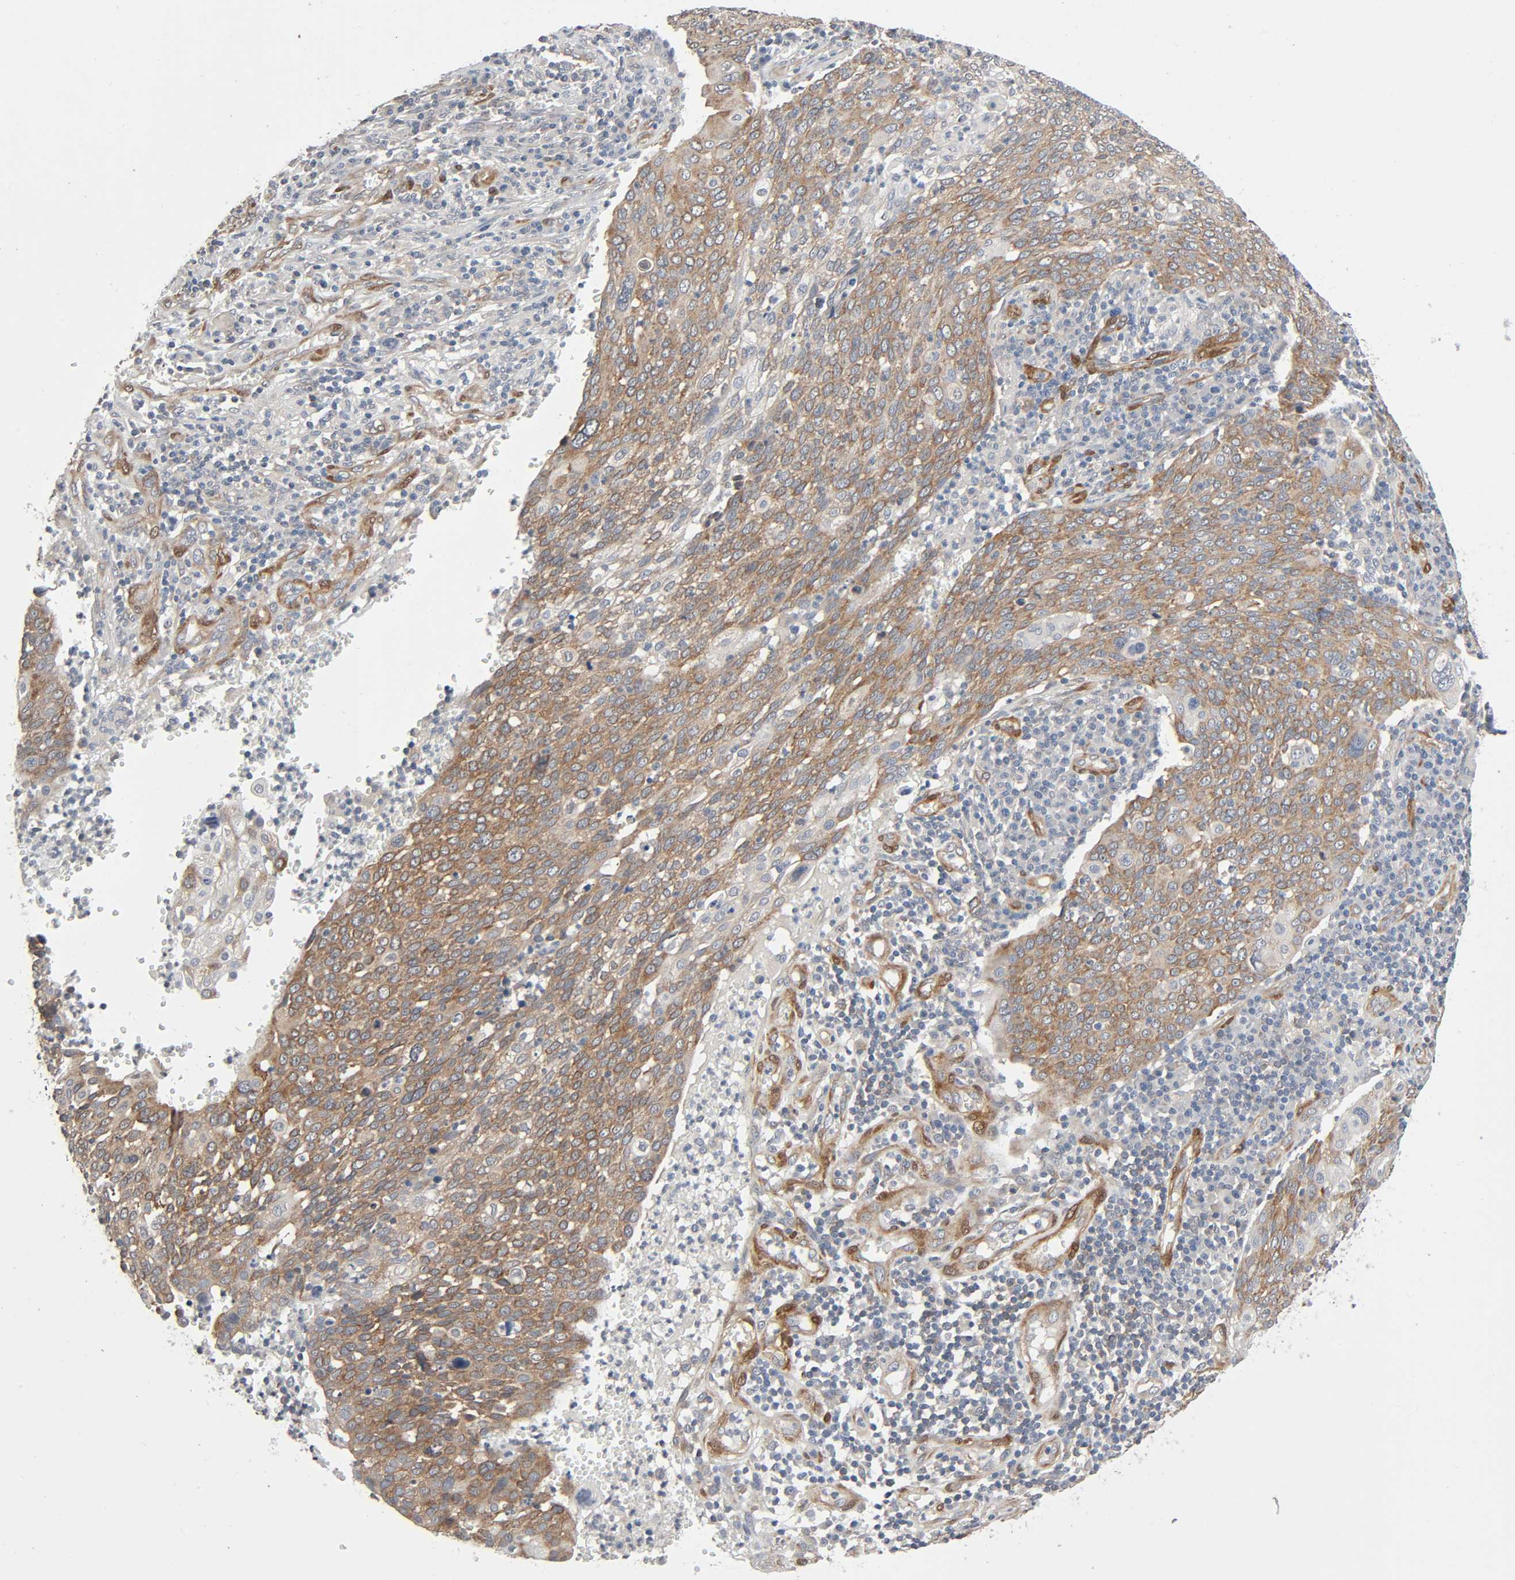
{"staining": {"intensity": "moderate", "quantity": "25%-75%", "location": "cytoplasmic/membranous"}, "tissue": "cervical cancer", "cell_type": "Tumor cells", "image_type": "cancer", "snomed": [{"axis": "morphology", "description": "Squamous cell carcinoma, NOS"}, {"axis": "topography", "description": "Cervix"}], "caption": "Cervical squamous cell carcinoma tissue exhibits moderate cytoplasmic/membranous expression in approximately 25%-75% of tumor cells, visualized by immunohistochemistry.", "gene": "PTK2", "patient": {"sex": "female", "age": 40}}